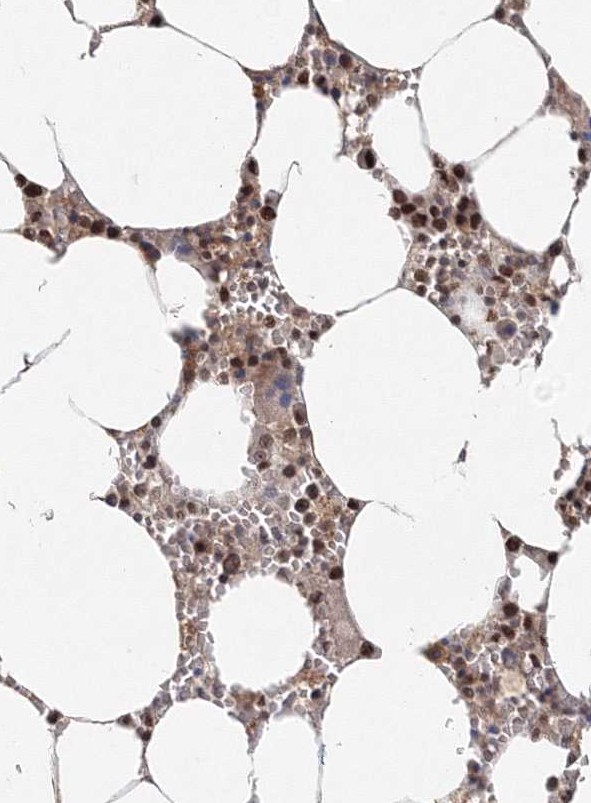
{"staining": {"intensity": "weak", "quantity": "25%-75%", "location": "nuclear"}, "tissue": "bone marrow", "cell_type": "Hematopoietic cells", "image_type": "normal", "snomed": [{"axis": "morphology", "description": "Normal tissue, NOS"}, {"axis": "topography", "description": "Bone marrow"}], "caption": "Immunohistochemistry (IHC) photomicrograph of benign bone marrow: bone marrow stained using IHC displays low levels of weak protein expression localized specifically in the nuclear of hematopoietic cells, appearing as a nuclear brown color.", "gene": "IWS1", "patient": {"sex": "male", "age": 70}}